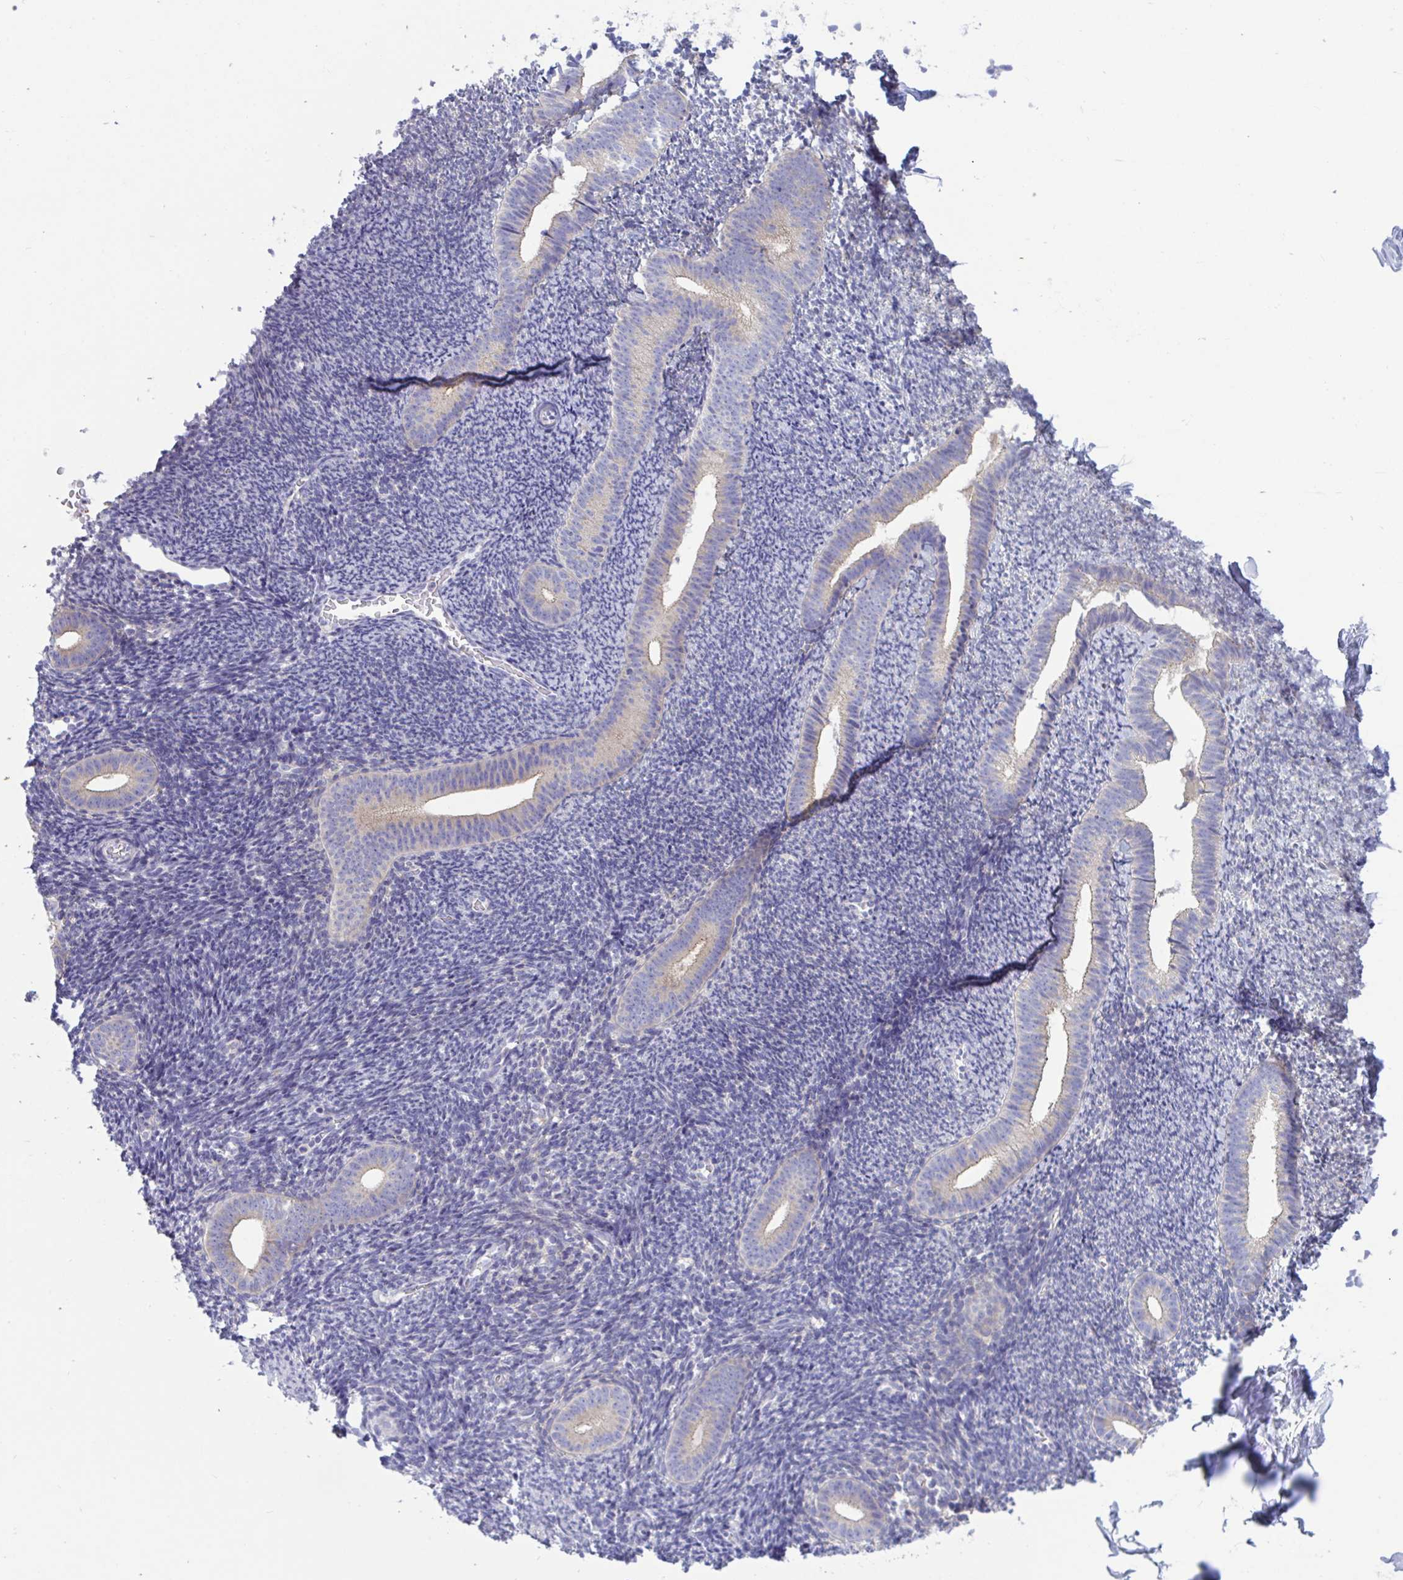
{"staining": {"intensity": "negative", "quantity": "none", "location": "none"}, "tissue": "endometrium", "cell_type": "Cells in endometrial stroma", "image_type": "normal", "snomed": [{"axis": "morphology", "description": "Normal tissue, NOS"}, {"axis": "topography", "description": "Endometrium"}], "caption": "Immunohistochemistry histopathology image of benign endometrium: human endometrium stained with DAB exhibits no significant protein expression in cells in endometrial stroma.", "gene": "OXLD1", "patient": {"sex": "female", "age": 39}}